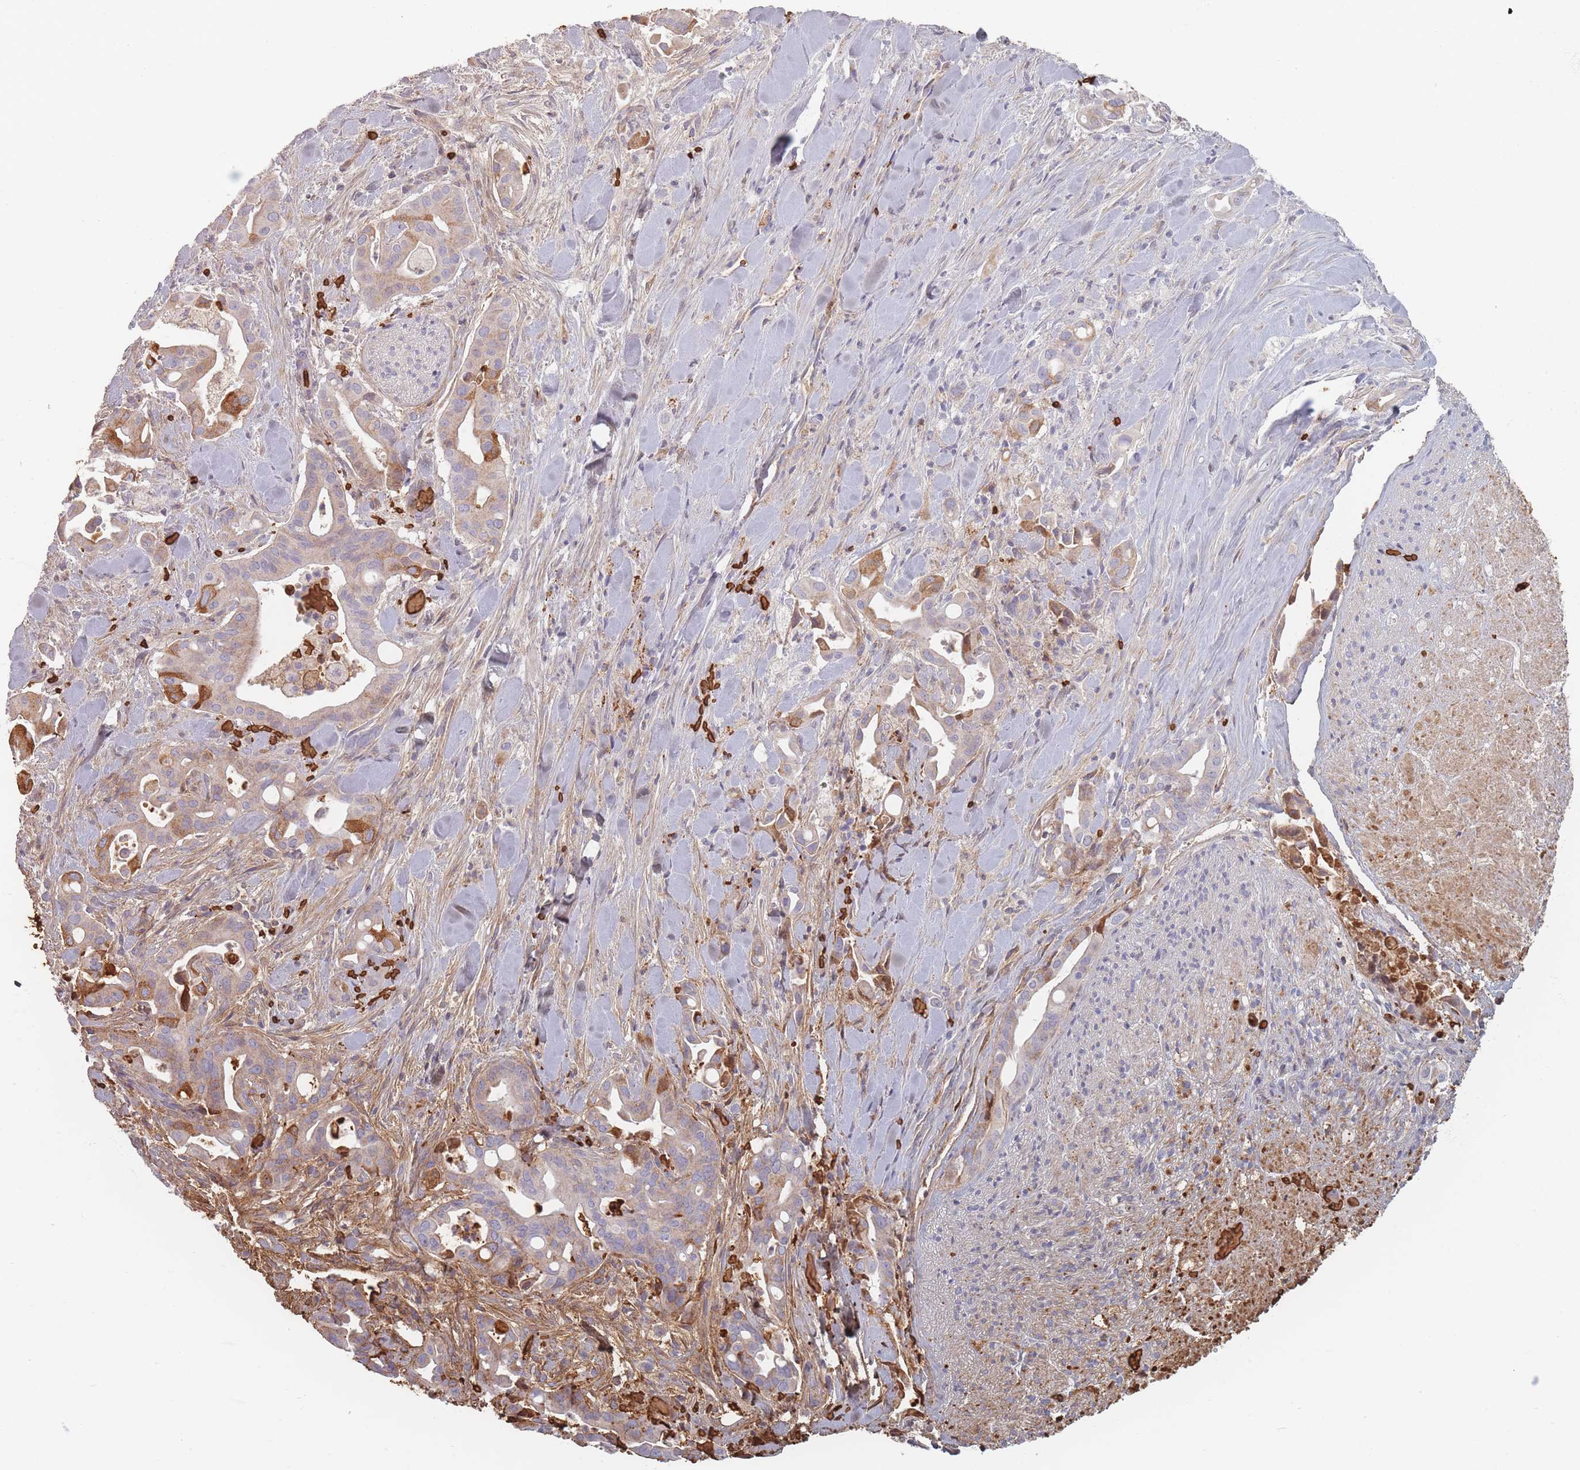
{"staining": {"intensity": "moderate", "quantity": "25%-75%", "location": "cytoplasmic/membranous"}, "tissue": "liver cancer", "cell_type": "Tumor cells", "image_type": "cancer", "snomed": [{"axis": "morphology", "description": "Cholangiocarcinoma"}, {"axis": "topography", "description": "Liver"}], "caption": "The immunohistochemical stain shows moderate cytoplasmic/membranous staining in tumor cells of liver cancer (cholangiocarcinoma) tissue. Using DAB (3,3'-diaminobenzidine) (brown) and hematoxylin (blue) stains, captured at high magnification using brightfield microscopy.", "gene": "SLC2A6", "patient": {"sex": "female", "age": 68}}